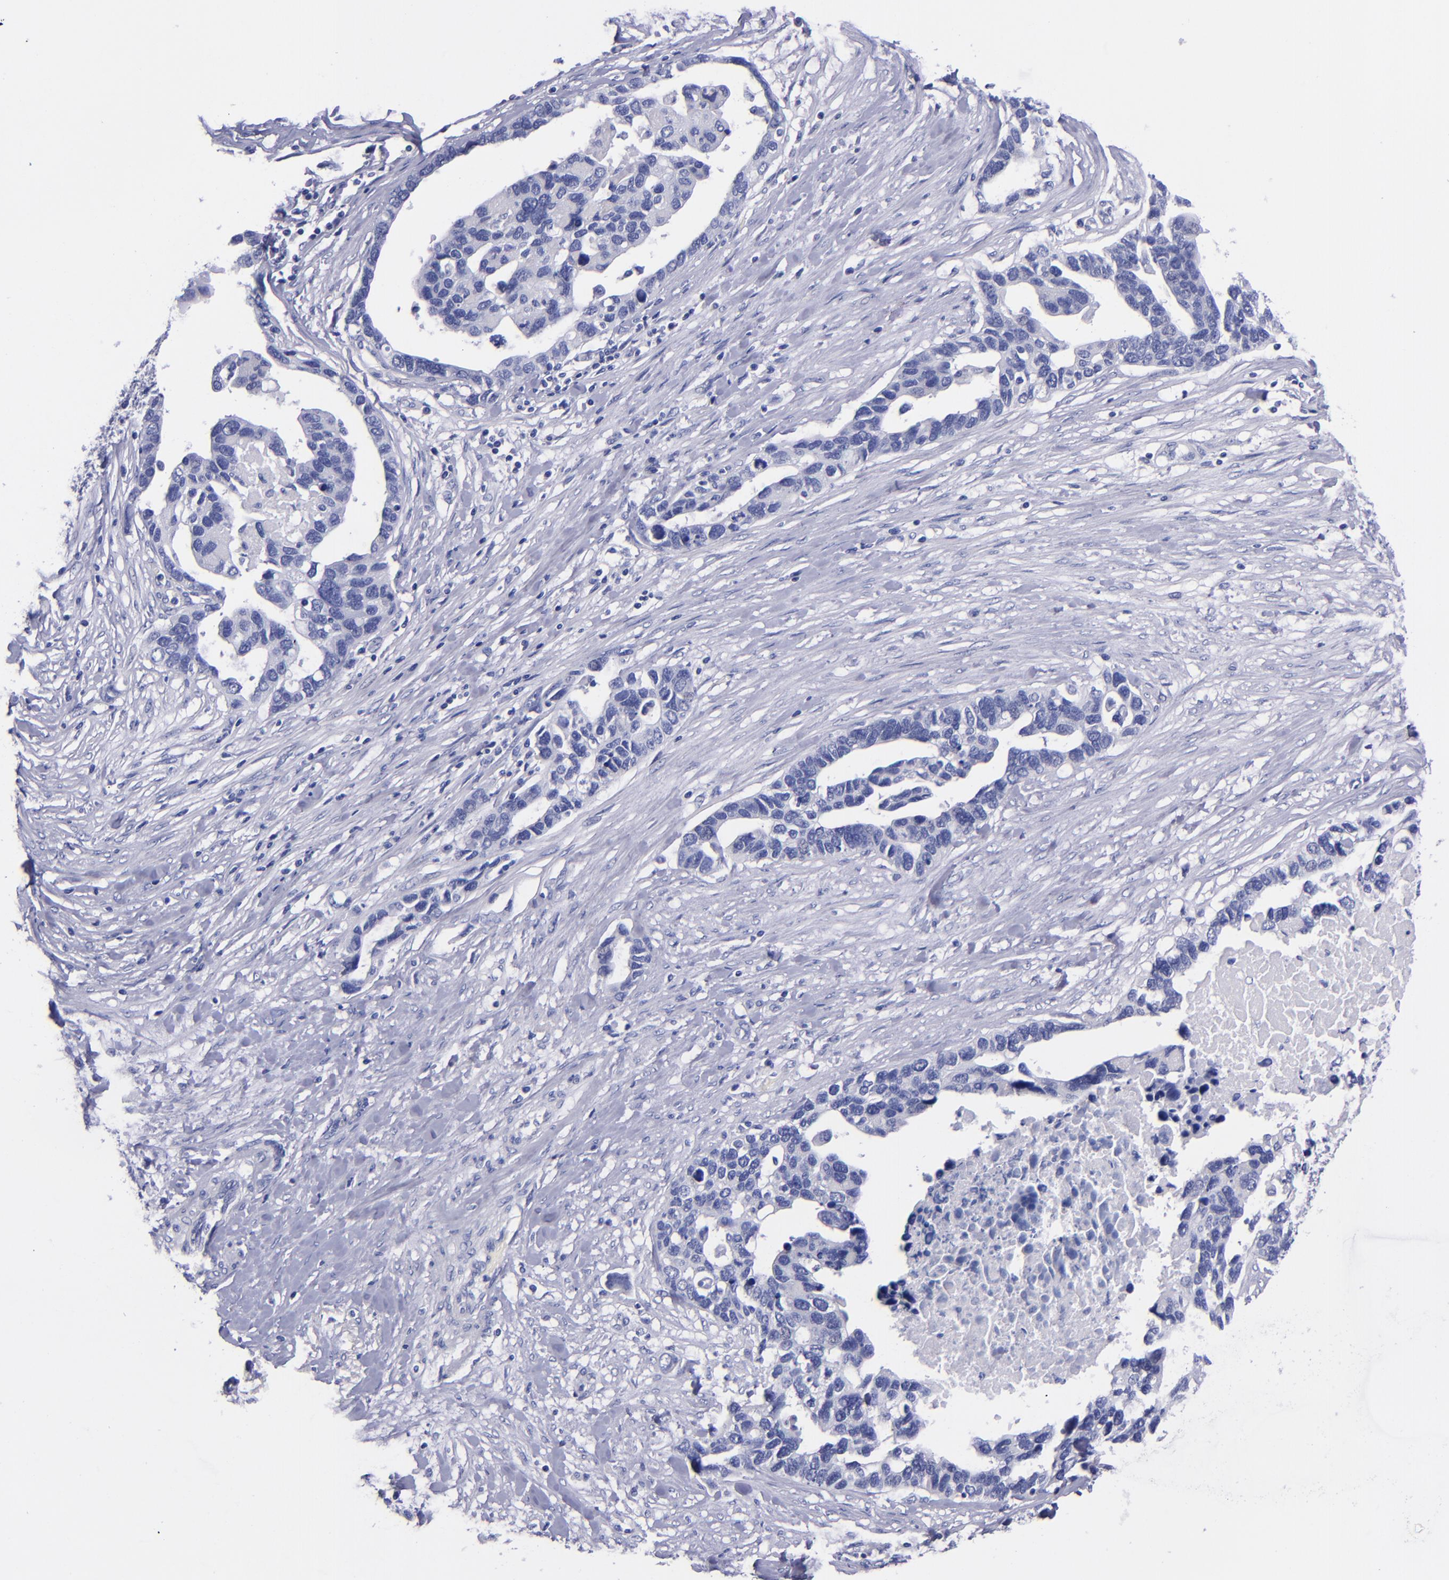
{"staining": {"intensity": "negative", "quantity": "none", "location": "none"}, "tissue": "ovarian cancer", "cell_type": "Tumor cells", "image_type": "cancer", "snomed": [{"axis": "morphology", "description": "Cystadenocarcinoma, serous, NOS"}, {"axis": "topography", "description": "Ovary"}], "caption": "This photomicrograph is of ovarian cancer (serous cystadenocarcinoma) stained with immunohistochemistry to label a protein in brown with the nuclei are counter-stained blue. There is no expression in tumor cells. Nuclei are stained in blue.", "gene": "SV2A", "patient": {"sex": "female", "age": 54}}